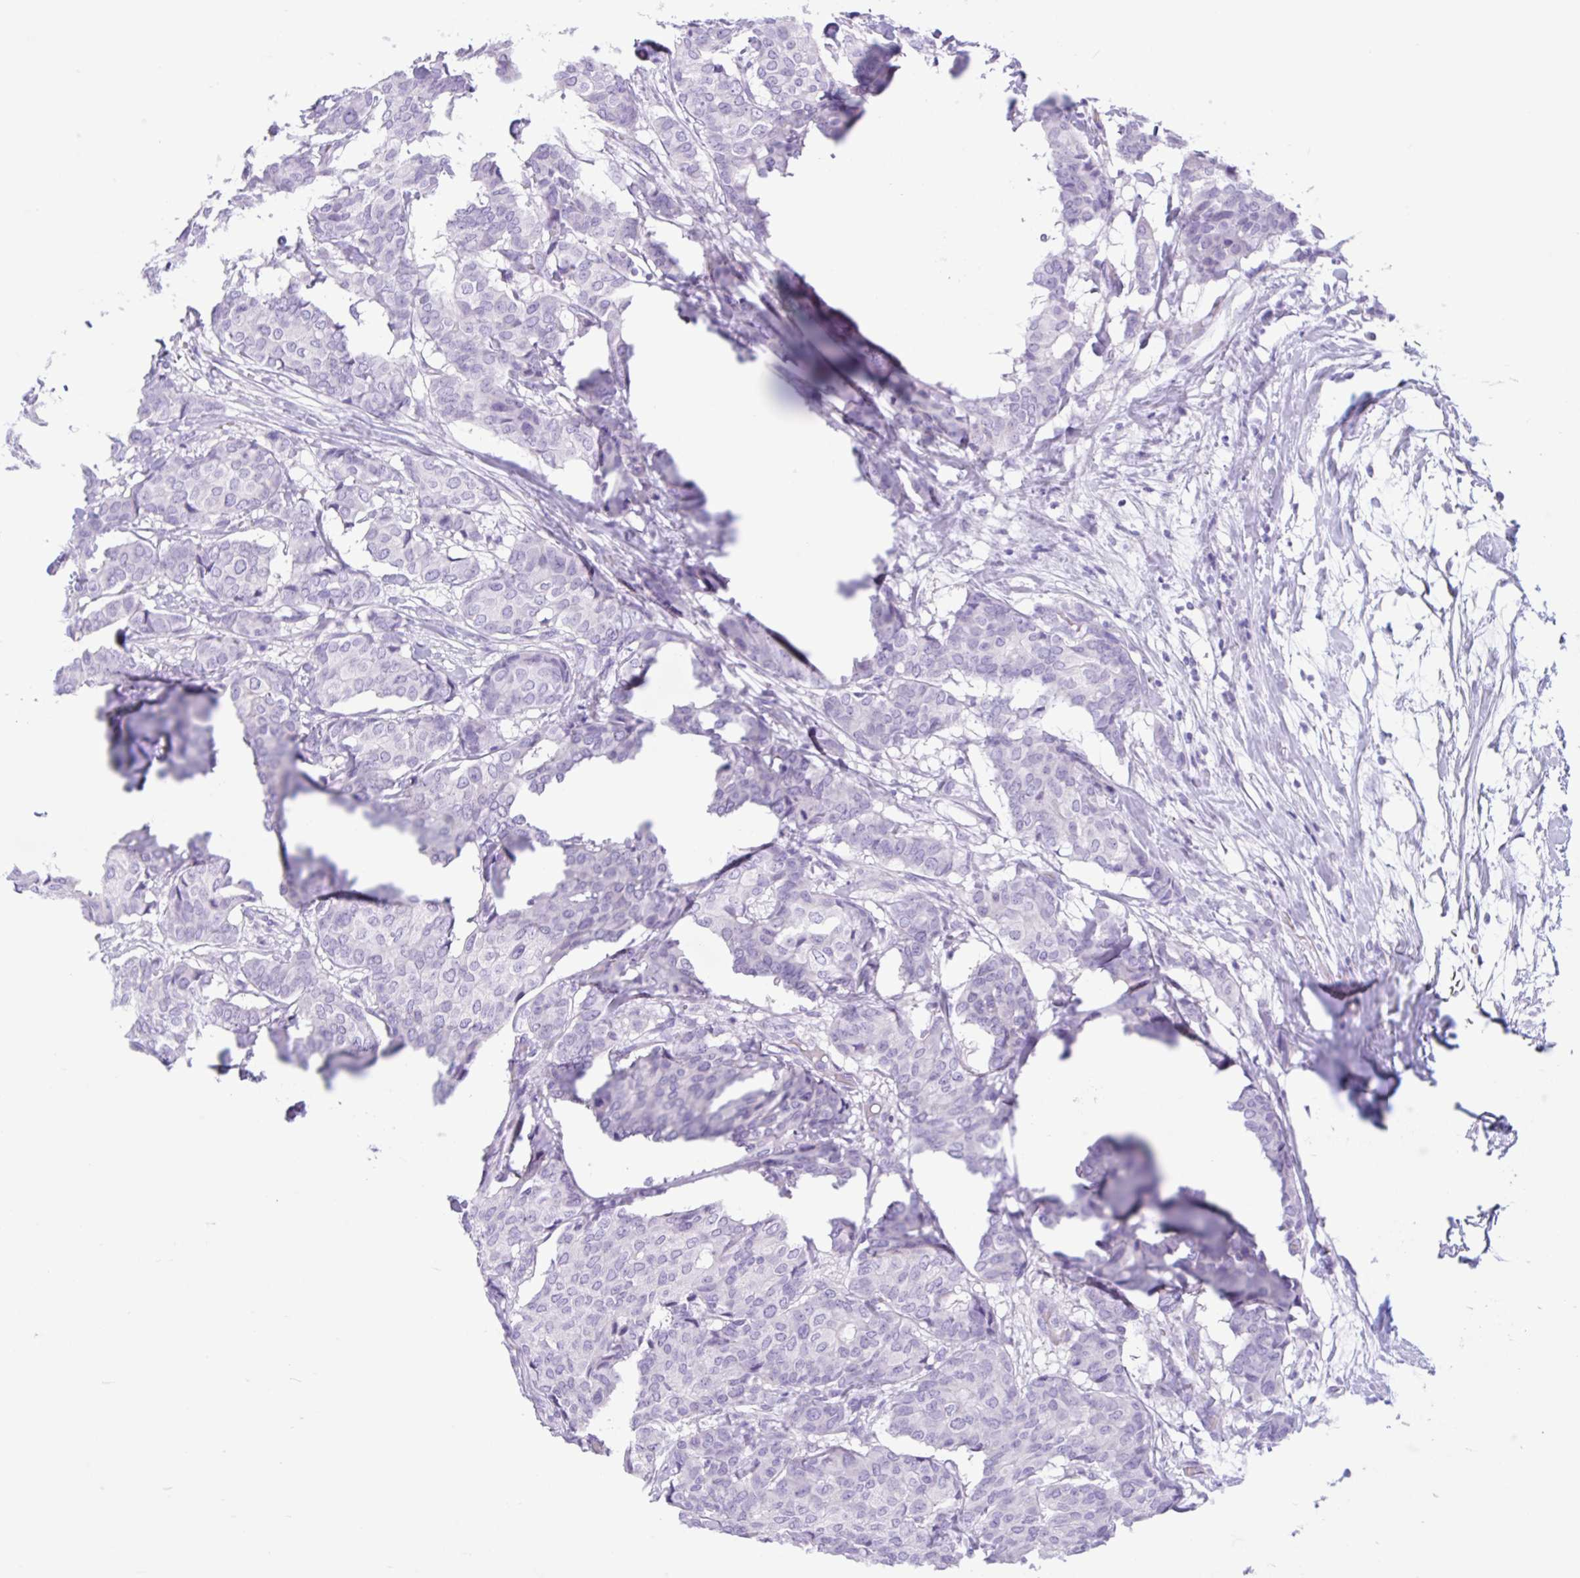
{"staining": {"intensity": "negative", "quantity": "none", "location": "none"}, "tissue": "breast cancer", "cell_type": "Tumor cells", "image_type": "cancer", "snomed": [{"axis": "morphology", "description": "Duct carcinoma"}, {"axis": "topography", "description": "Breast"}], "caption": "The image exhibits no significant positivity in tumor cells of breast infiltrating ductal carcinoma.", "gene": "OR4N4", "patient": {"sex": "female", "age": 75}}